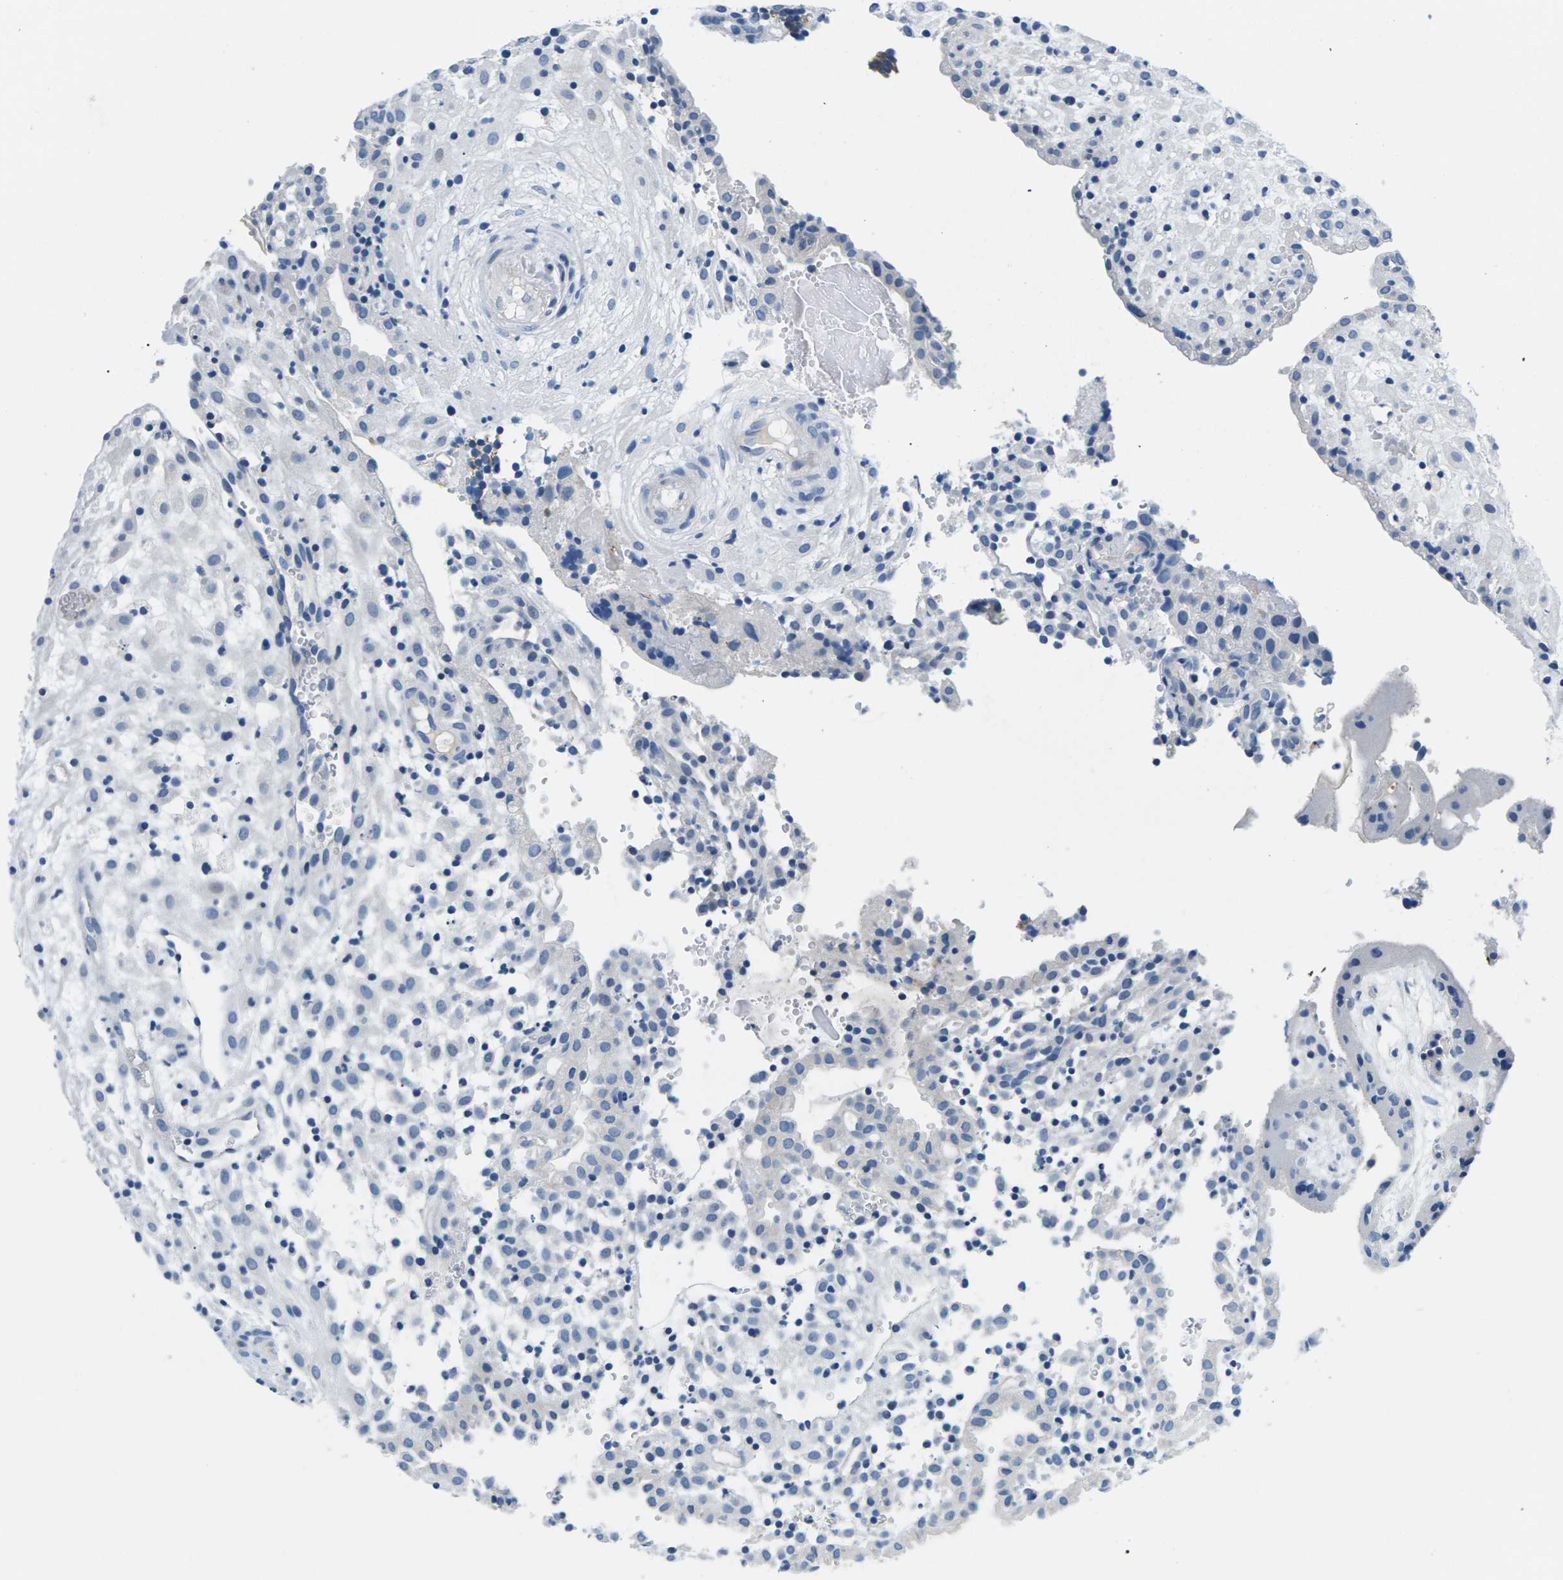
{"staining": {"intensity": "moderate", "quantity": ">75%", "location": "cytoplasmic/membranous"}, "tissue": "placenta", "cell_type": "Decidual cells", "image_type": "normal", "snomed": [{"axis": "morphology", "description": "Normal tissue, NOS"}, {"axis": "topography", "description": "Placenta"}], "caption": "Placenta stained with DAB (3,3'-diaminobenzidine) immunohistochemistry demonstrates medium levels of moderate cytoplasmic/membranous staining in approximately >75% of decidual cells.", "gene": "TSPAN2", "patient": {"sex": "female", "age": 18}}